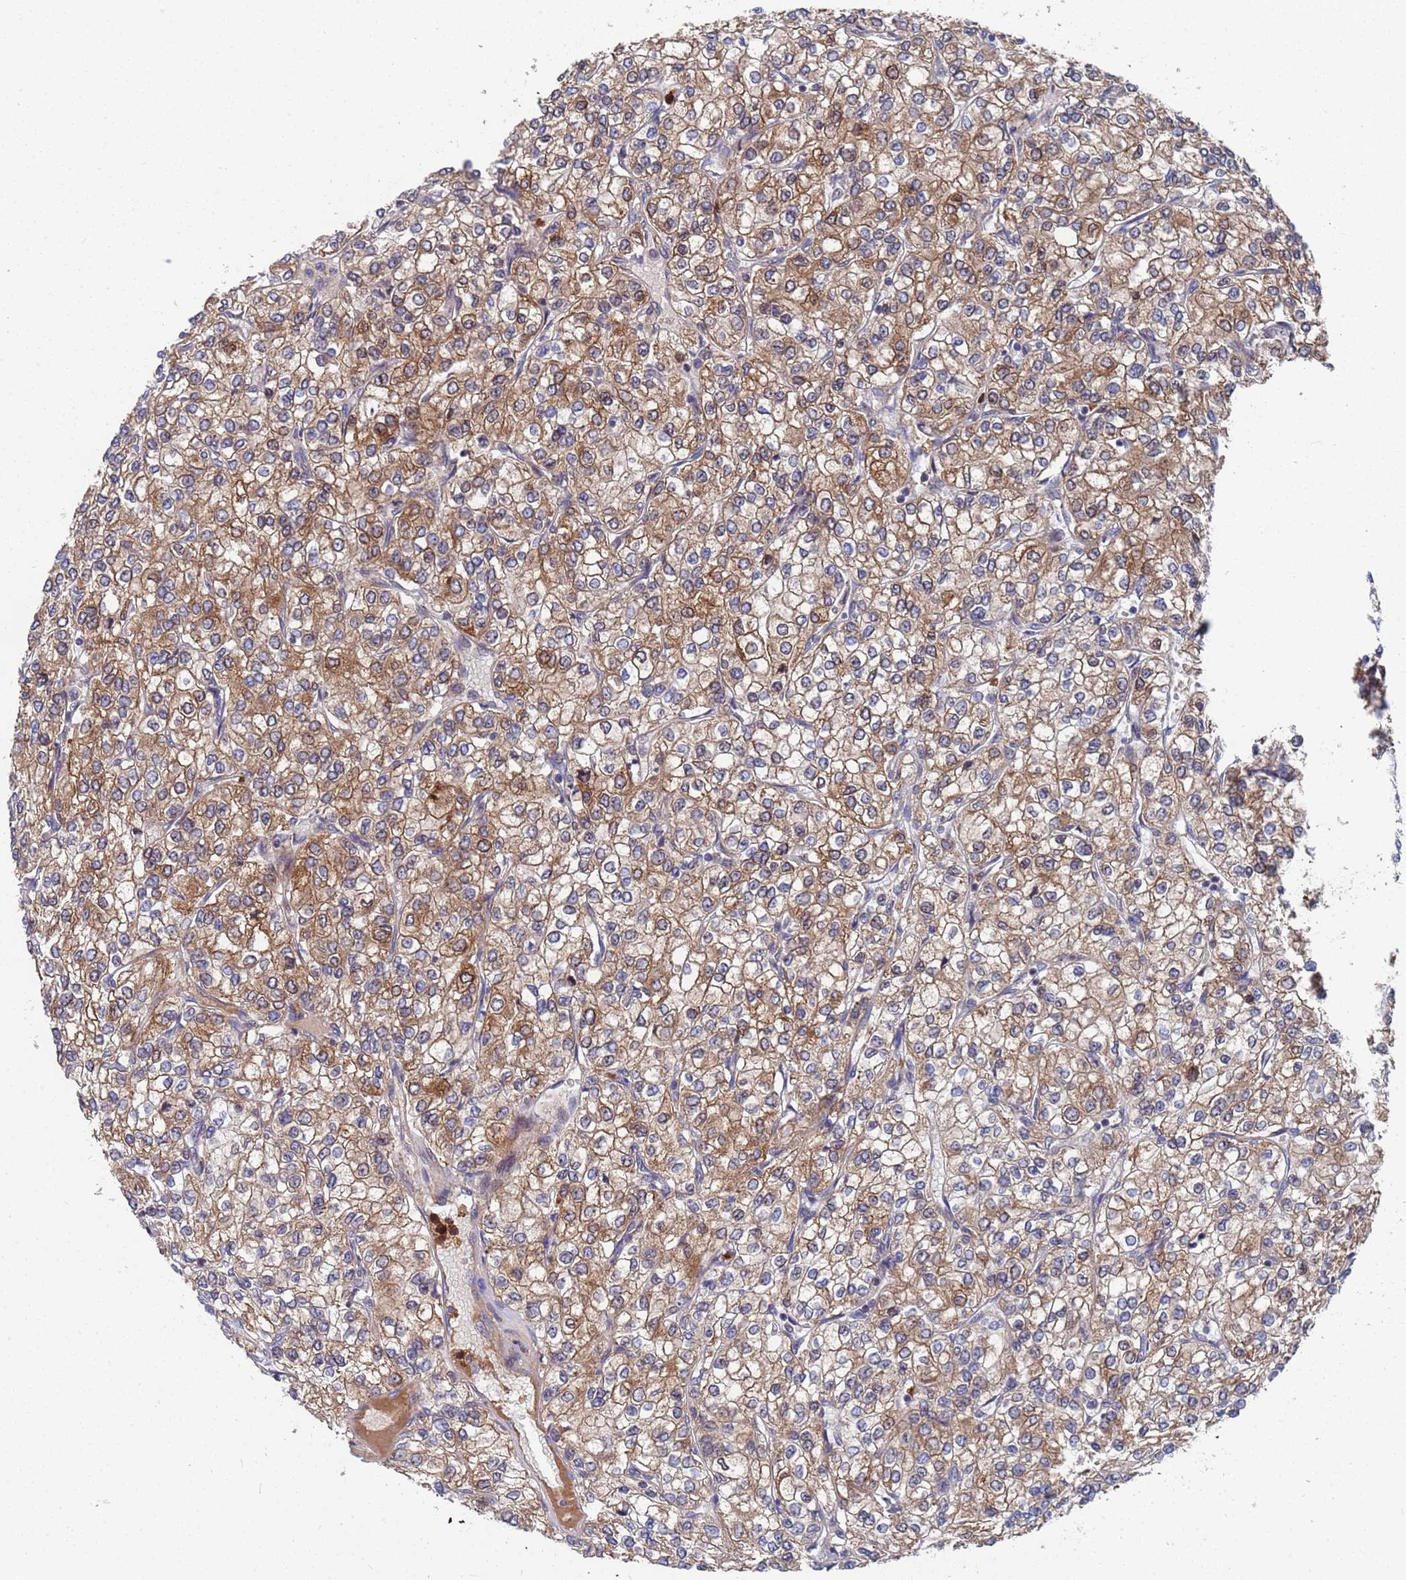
{"staining": {"intensity": "moderate", "quantity": "25%-75%", "location": "cytoplasmic/membranous"}, "tissue": "renal cancer", "cell_type": "Tumor cells", "image_type": "cancer", "snomed": [{"axis": "morphology", "description": "Adenocarcinoma, NOS"}, {"axis": "topography", "description": "Kidney"}], "caption": "Renal adenocarcinoma stained for a protein (brown) shows moderate cytoplasmic/membranous positive positivity in approximately 25%-75% of tumor cells.", "gene": "TMBIM6", "patient": {"sex": "male", "age": 80}}